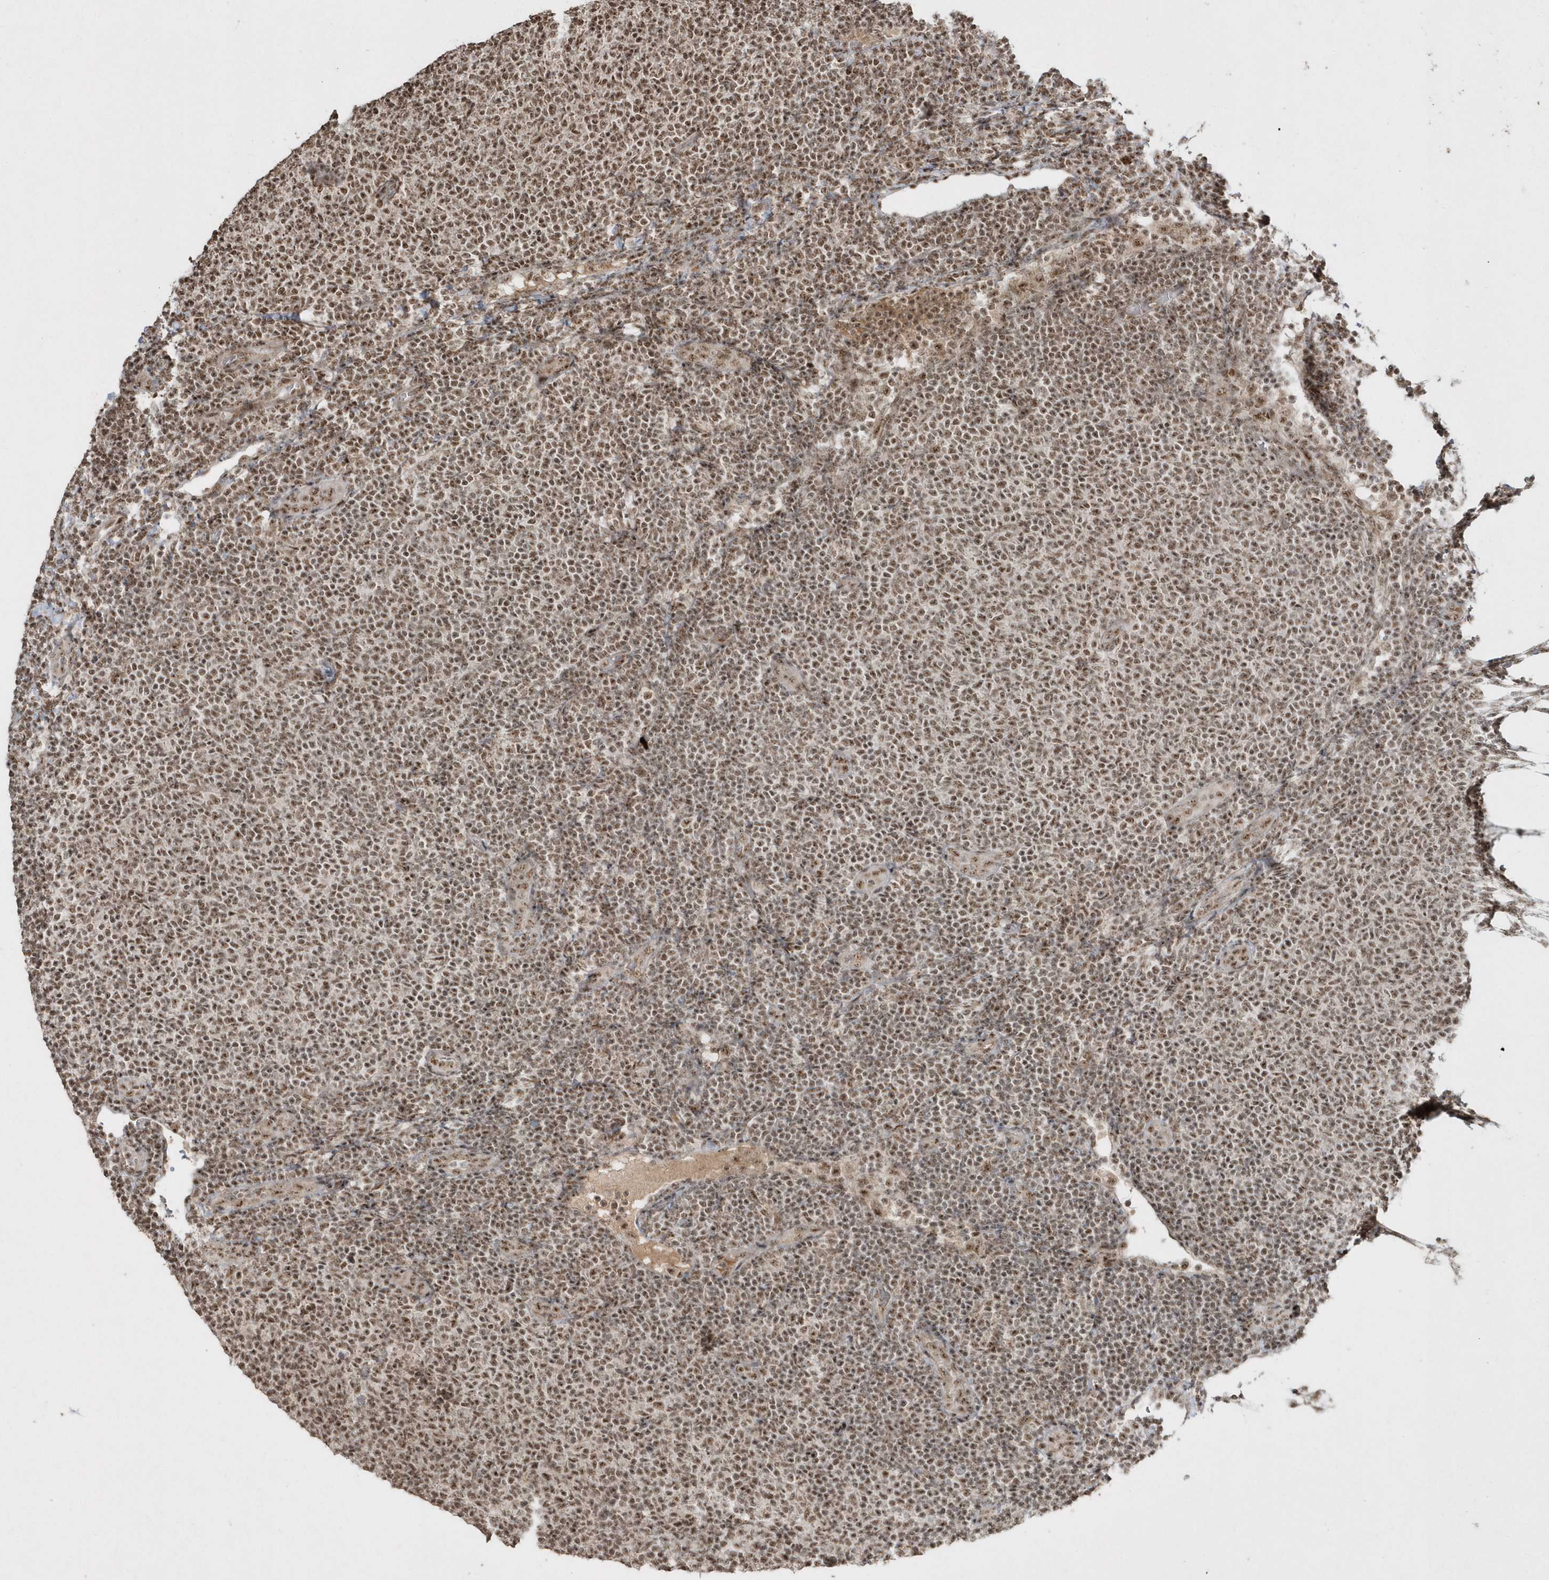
{"staining": {"intensity": "moderate", "quantity": ">75%", "location": "nuclear"}, "tissue": "lymphoma", "cell_type": "Tumor cells", "image_type": "cancer", "snomed": [{"axis": "morphology", "description": "Malignant lymphoma, non-Hodgkin's type, Low grade"}, {"axis": "topography", "description": "Lymph node"}], "caption": "Malignant lymphoma, non-Hodgkin's type (low-grade) tissue demonstrates moderate nuclear staining in approximately >75% of tumor cells, visualized by immunohistochemistry.", "gene": "POLR3B", "patient": {"sex": "male", "age": 66}}